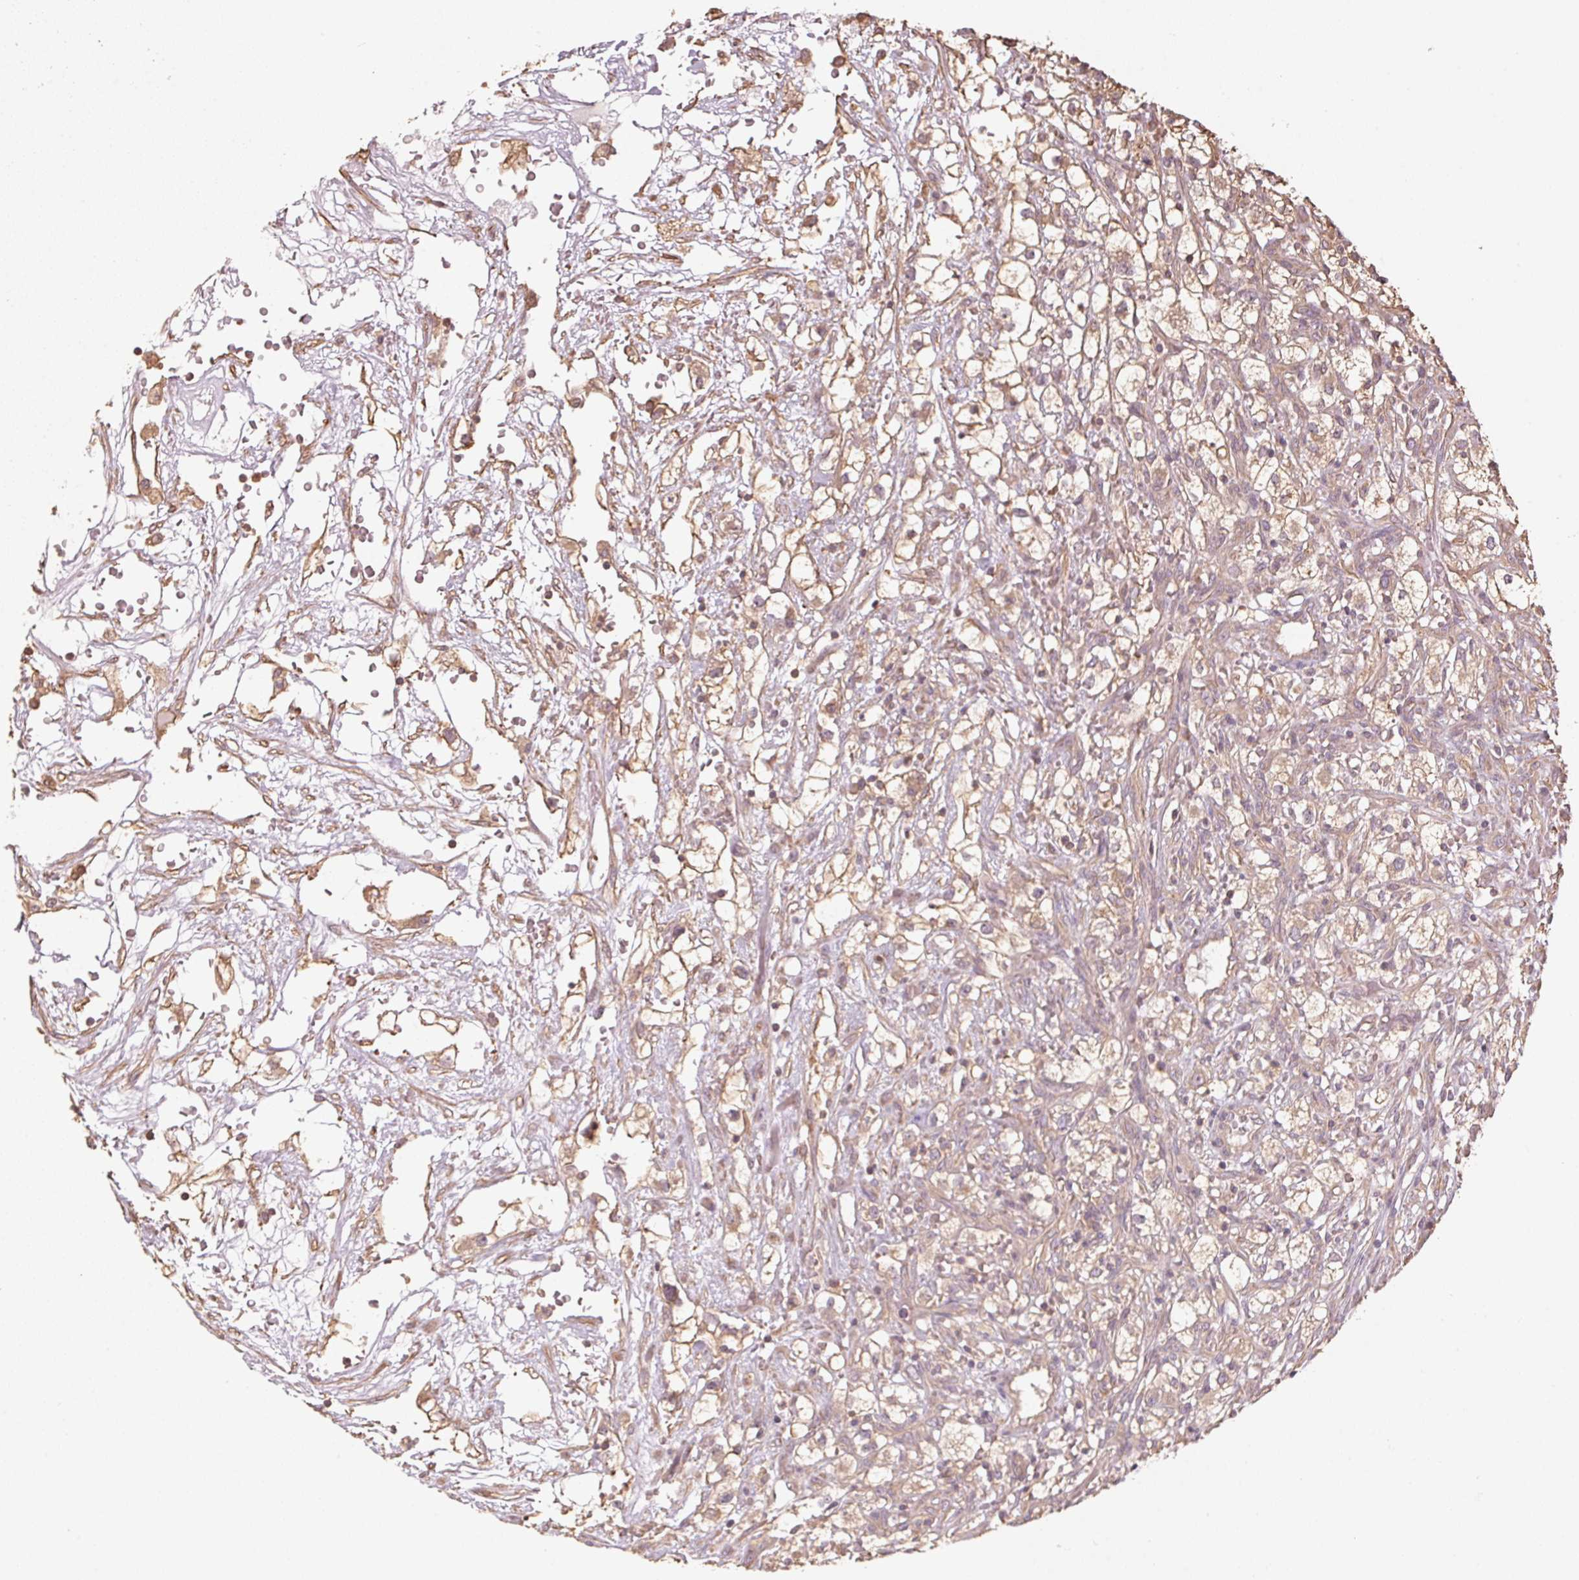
{"staining": {"intensity": "weak", "quantity": ">75%", "location": "cytoplasmic/membranous"}, "tissue": "renal cancer", "cell_type": "Tumor cells", "image_type": "cancer", "snomed": [{"axis": "morphology", "description": "Adenocarcinoma, NOS"}, {"axis": "topography", "description": "Kidney"}], "caption": "The image displays immunohistochemical staining of adenocarcinoma (renal). There is weak cytoplasmic/membranous positivity is seen in about >75% of tumor cells.", "gene": "QDPR", "patient": {"sex": "male", "age": 59}}